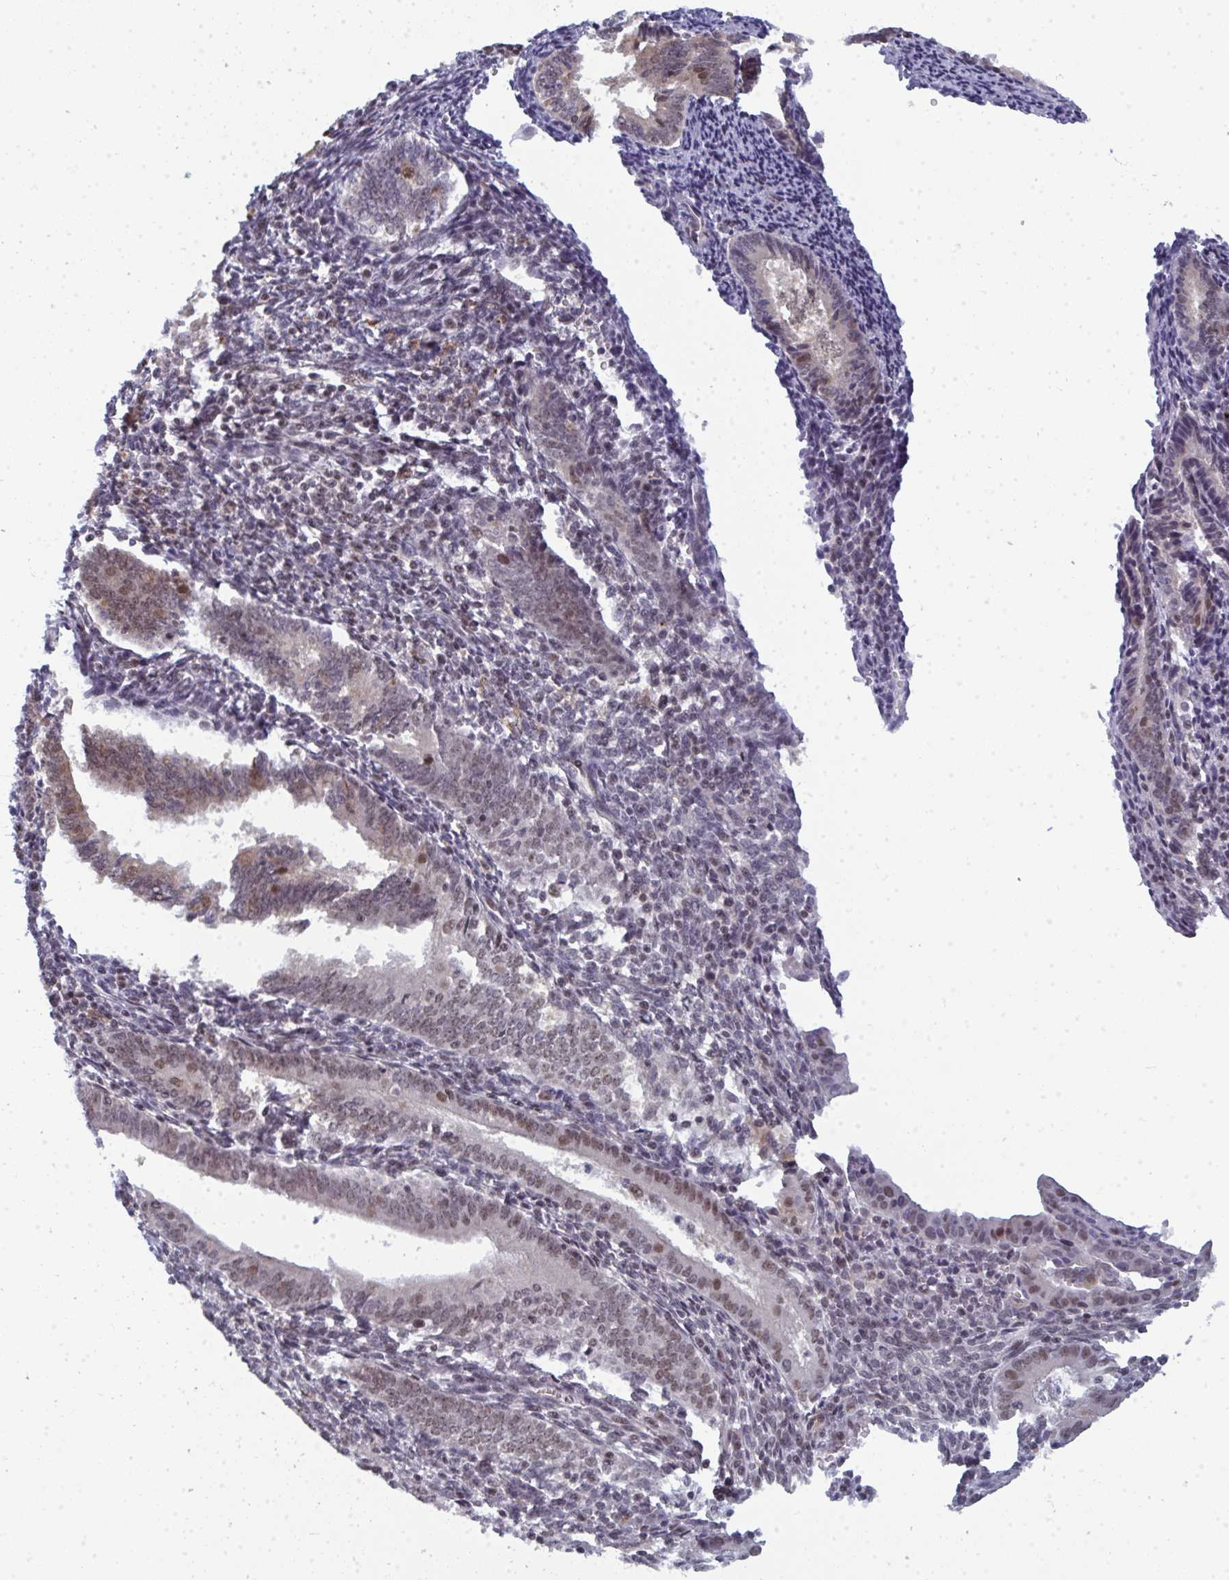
{"staining": {"intensity": "negative", "quantity": "none", "location": "none"}, "tissue": "endometrium", "cell_type": "Cells in endometrial stroma", "image_type": "normal", "snomed": [{"axis": "morphology", "description": "Normal tissue, NOS"}, {"axis": "topography", "description": "Endometrium"}], "caption": "Cells in endometrial stroma are negative for brown protein staining in benign endometrium. The staining is performed using DAB (3,3'-diaminobenzidine) brown chromogen with nuclei counter-stained in using hematoxylin.", "gene": "ATF1", "patient": {"sex": "female", "age": 41}}